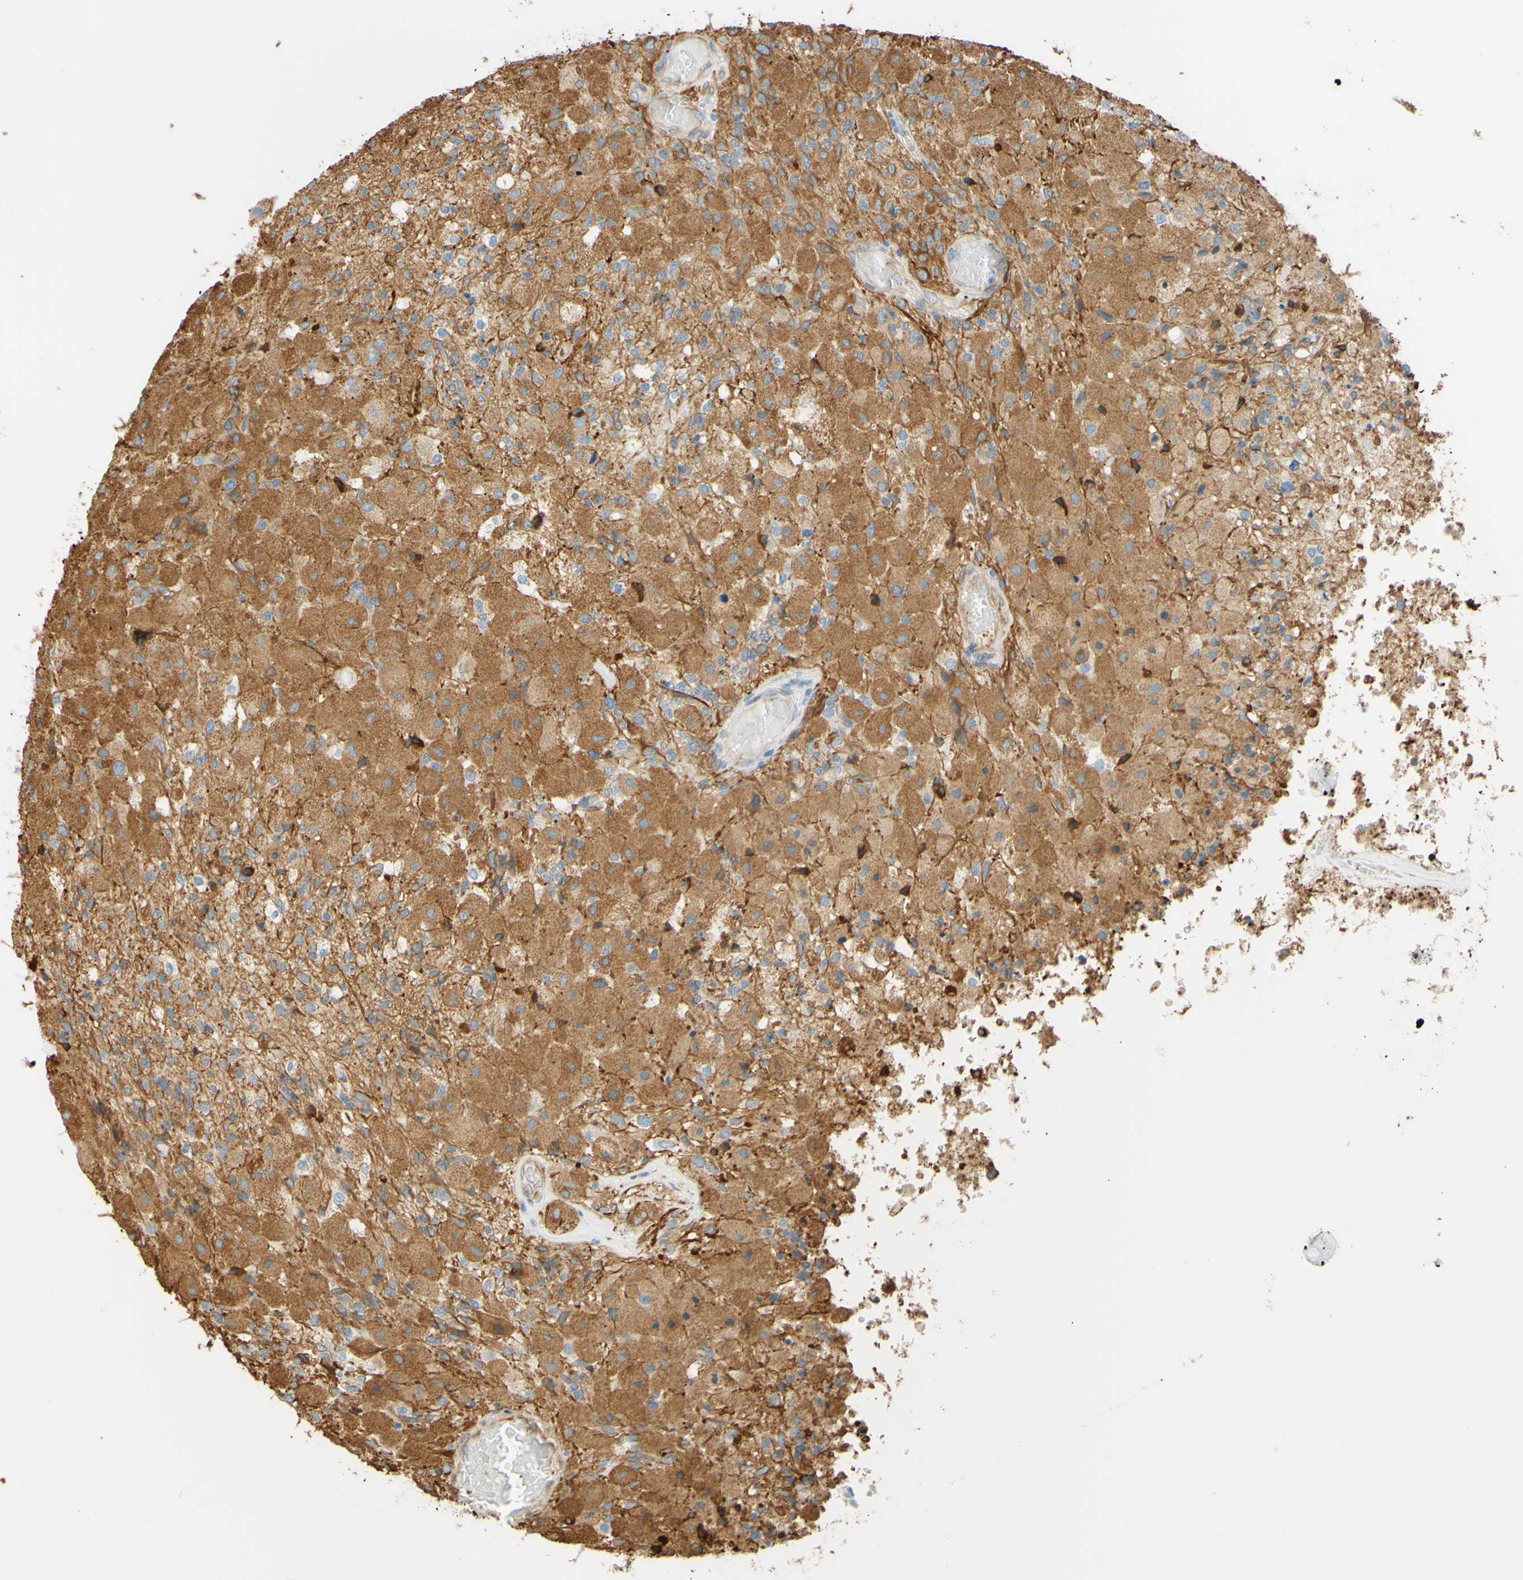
{"staining": {"intensity": "moderate", "quantity": ">75%", "location": "cytoplasmic/membranous"}, "tissue": "glioma", "cell_type": "Tumor cells", "image_type": "cancer", "snomed": [{"axis": "morphology", "description": "Normal tissue, NOS"}, {"axis": "morphology", "description": "Glioma, malignant, High grade"}, {"axis": "topography", "description": "Cerebral cortex"}], "caption": "Immunohistochemistry micrograph of human malignant glioma (high-grade) stained for a protein (brown), which demonstrates medium levels of moderate cytoplasmic/membranous positivity in approximately >75% of tumor cells.", "gene": "ENDOD1", "patient": {"sex": "male", "age": 77}}